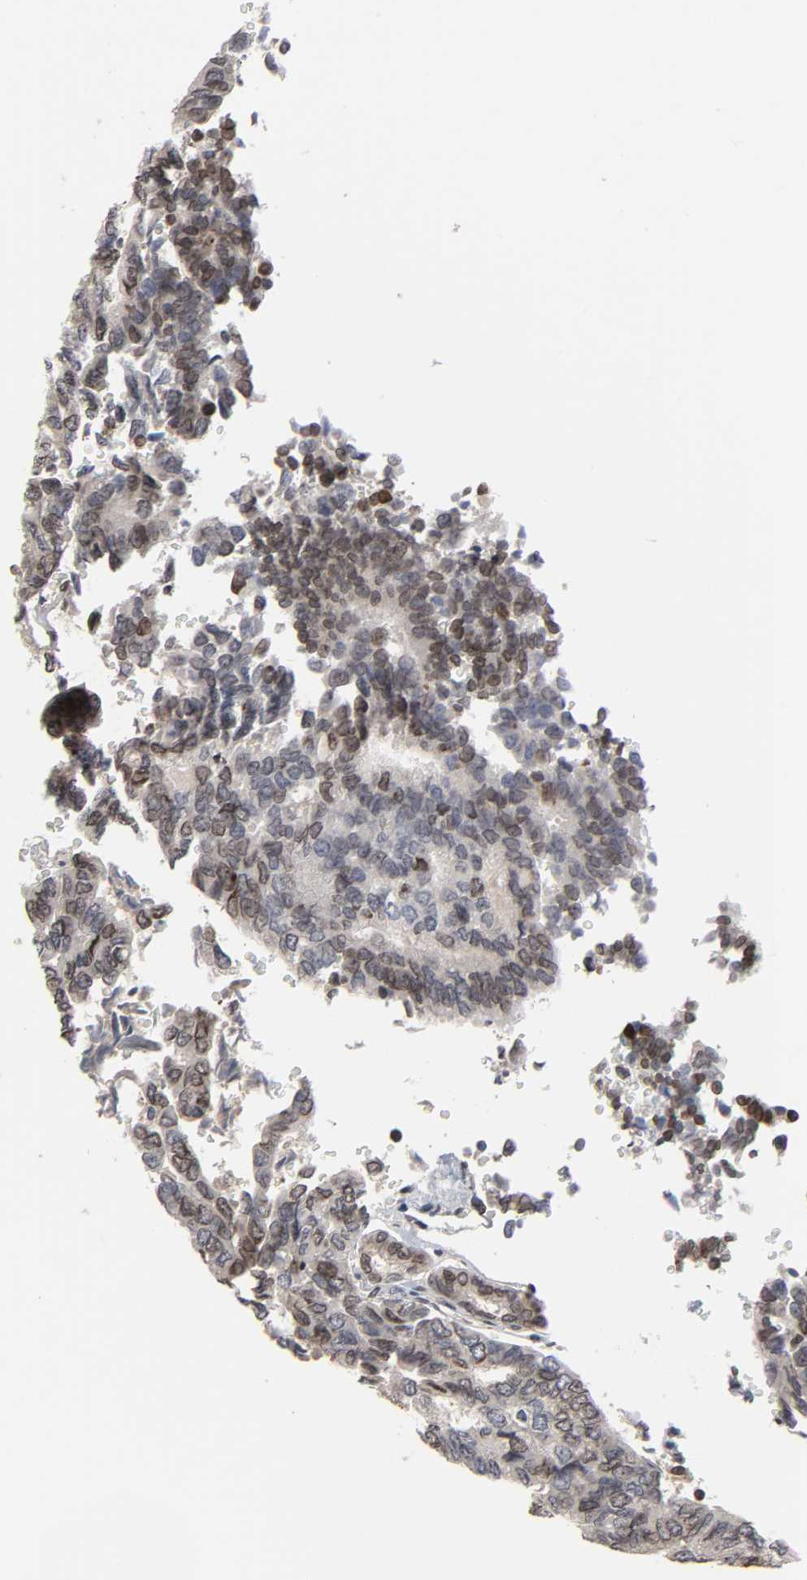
{"staining": {"intensity": "moderate", "quantity": "25%-75%", "location": "cytoplasmic/membranous,nuclear"}, "tissue": "thyroid cancer", "cell_type": "Tumor cells", "image_type": "cancer", "snomed": [{"axis": "morphology", "description": "Papillary adenocarcinoma, NOS"}, {"axis": "topography", "description": "Thyroid gland"}], "caption": "Immunohistochemistry (IHC) micrograph of papillary adenocarcinoma (thyroid) stained for a protein (brown), which exhibits medium levels of moderate cytoplasmic/membranous and nuclear positivity in approximately 25%-75% of tumor cells.", "gene": "CPN2", "patient": {"sex": "female", "age": 35}}